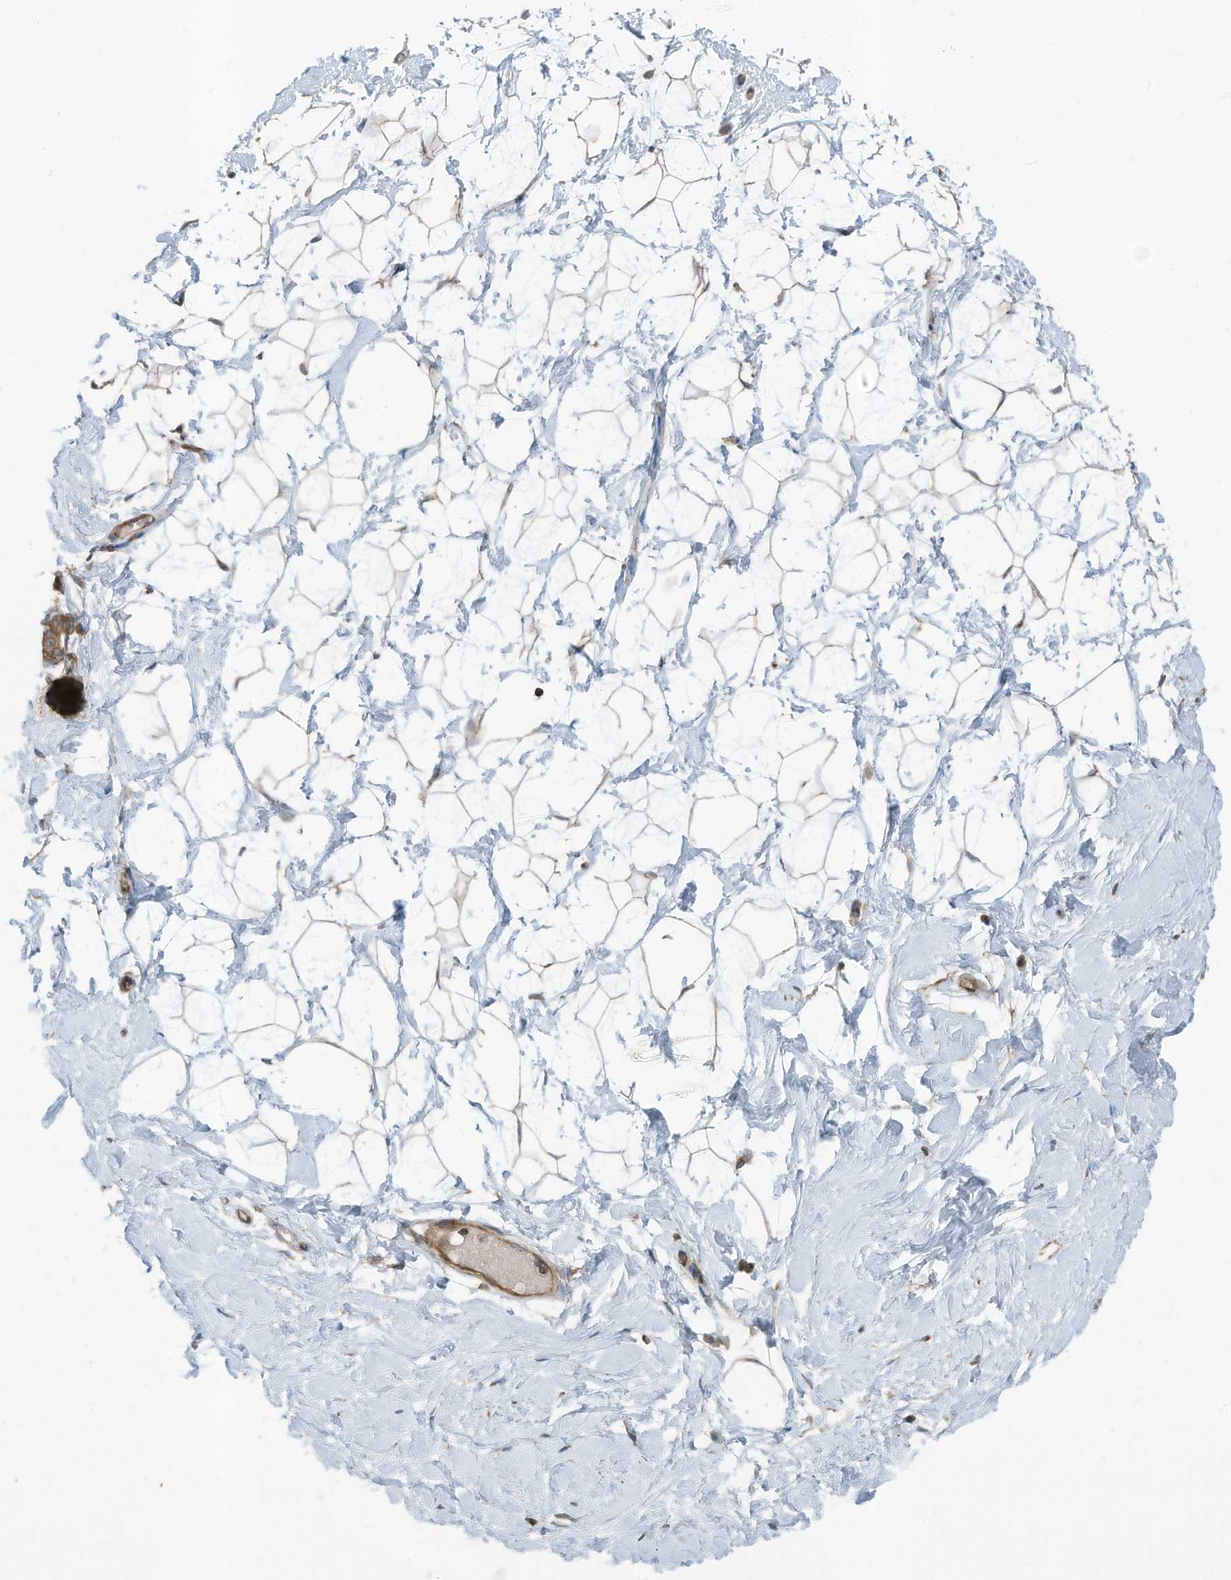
{"staining": {"intensity": "negative", "quantity": "none", "location": "none"}, "tissue": "breast", "cell_type": "Adipocytes", "image_type": "normal", "snomed": [{"axis": "morphology", "description": "Normal tissue, NOS"}, {"axis": "morphology", "description": "Adenoma, NOS"}, {"axis": "topography", "description": "Breast"}], "caption": "DAB immunohistochemical staining of unremarkable human breast exhibits no significant expression in adipocytes.", "gene": "TXNDC9", "patient": {"sex": "female", "age": 23}}